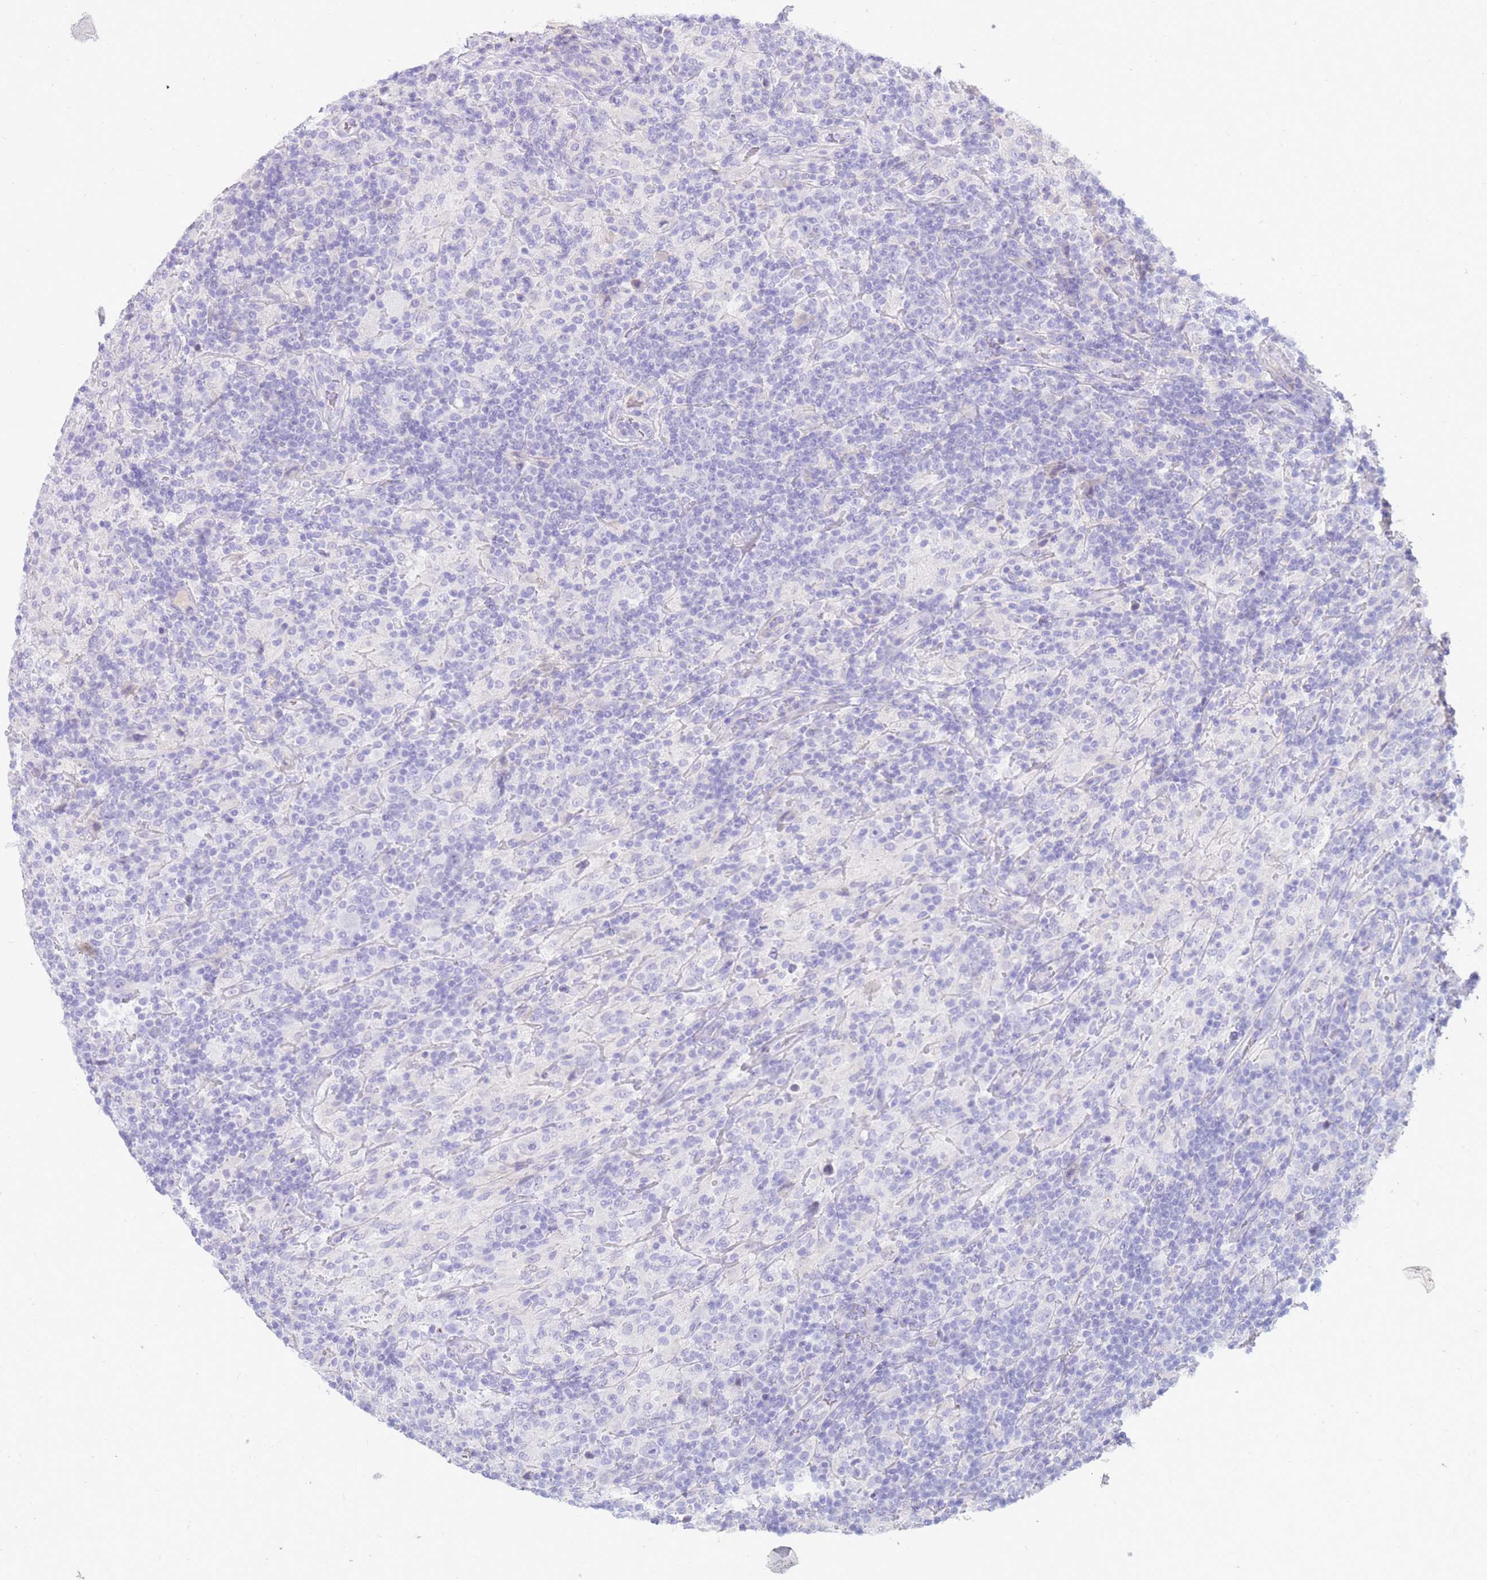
{"staining": {"intensity": "negative", "quantity": "none", "location": "none"}, "tissue": "lymphoma", "cell_type": "Tumor cells", "image_type": "cancer", "snomed": [{"axis": "morphology", "description": "Hodgkin's disease, NOS"}, {"axis": "topography", "description": "Lymph node"}], "caption": "There is no significant positivity in tumor cells of lymphoma.", "gene": "EVPLL", "patient": {"sex": "male", "age": 70}}